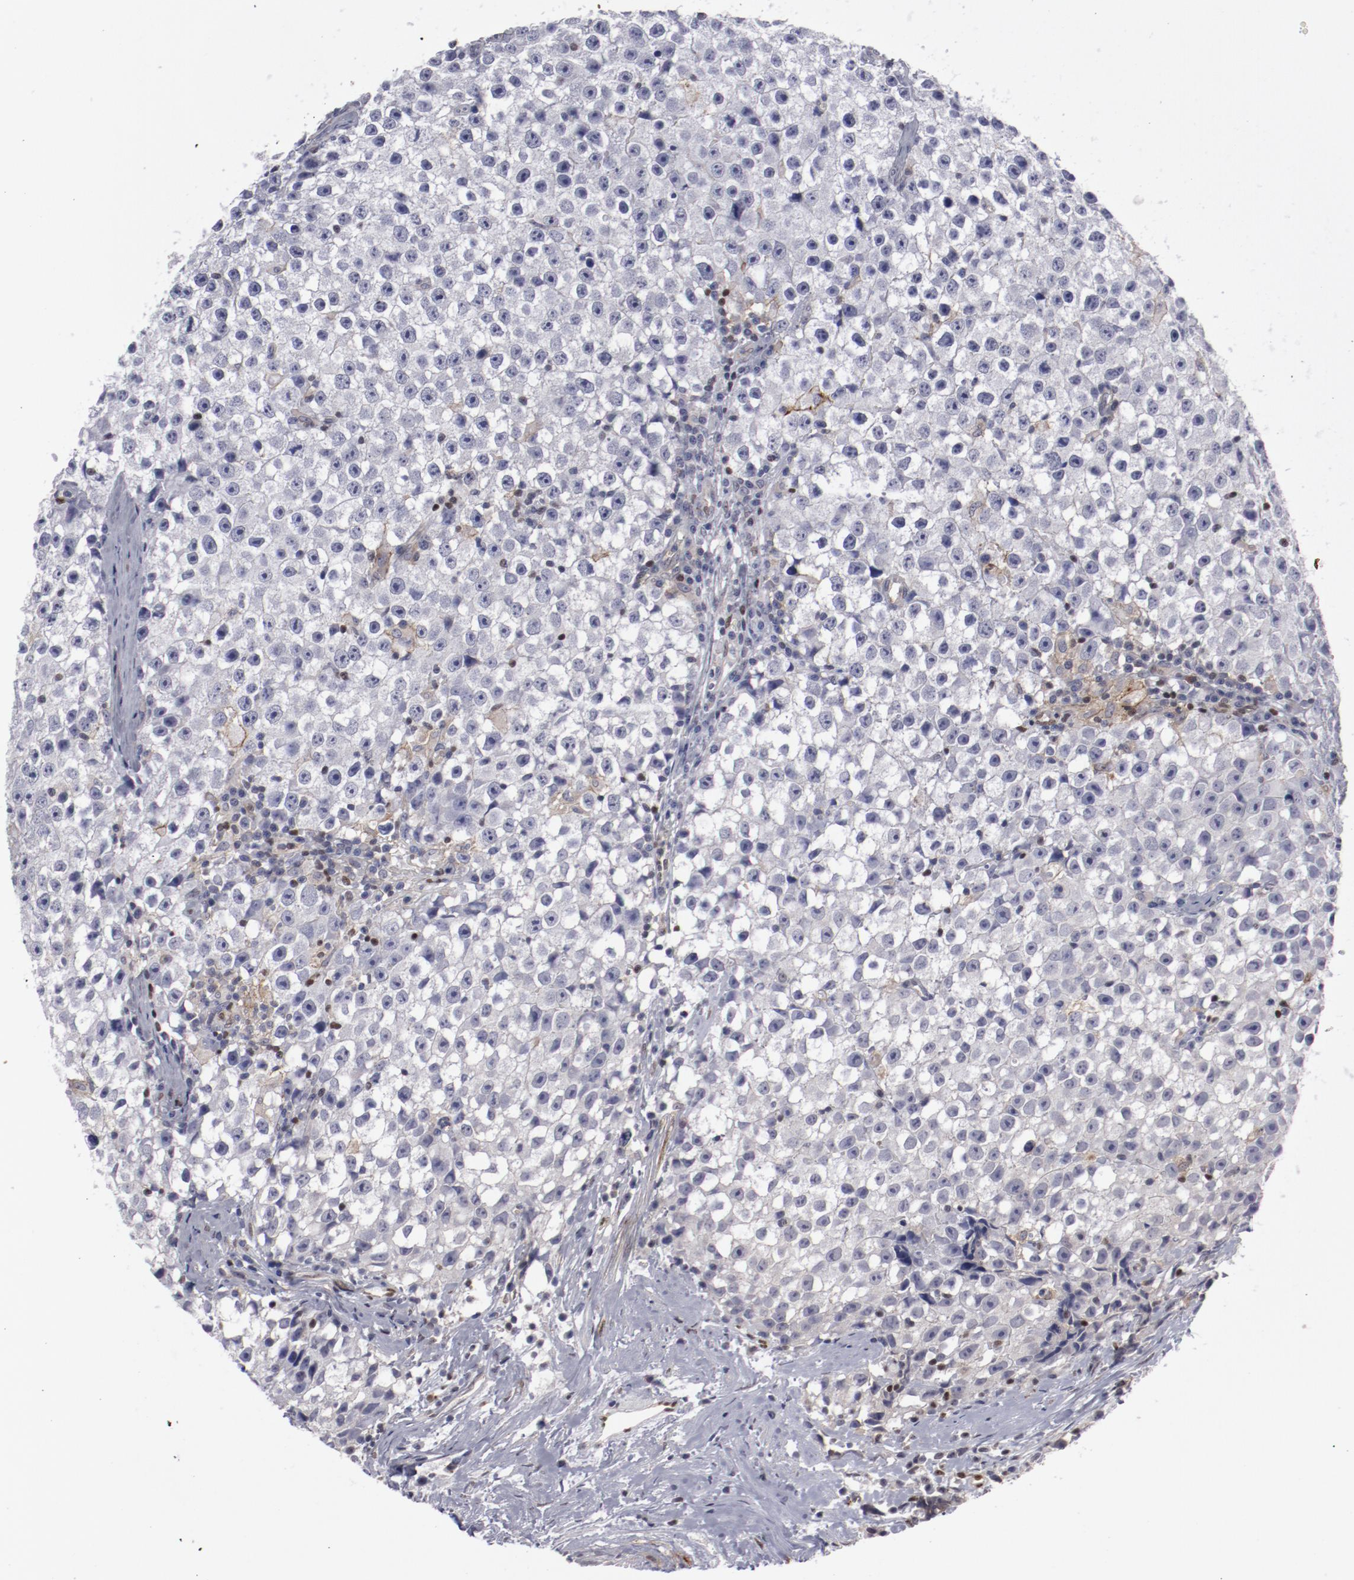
{"staining": {"intensity": "negative", "quantity": "none", "location": "none"}, "tissue": "testis cancer", "cell_type": "Tumor cells", "image_type": "cancer", "snomed": [{"axis": "morphology", "description": "Seminoma, NOS"}, {"axis": "topography", "description": "Testis"}], "caption": "High magnification brightfield microscopy of testis seminoma stained with DAB (3,3'-diaminobenzidine) (brown) and counterstained with hematoxylin (blue): tumor cells show no significant positivity. (DAB (3,3'-diaminobenzidine) IHC with hematoxylin counter stain).", "gene": "LEF1", "patient": {"sex": "male", "age": 35}}